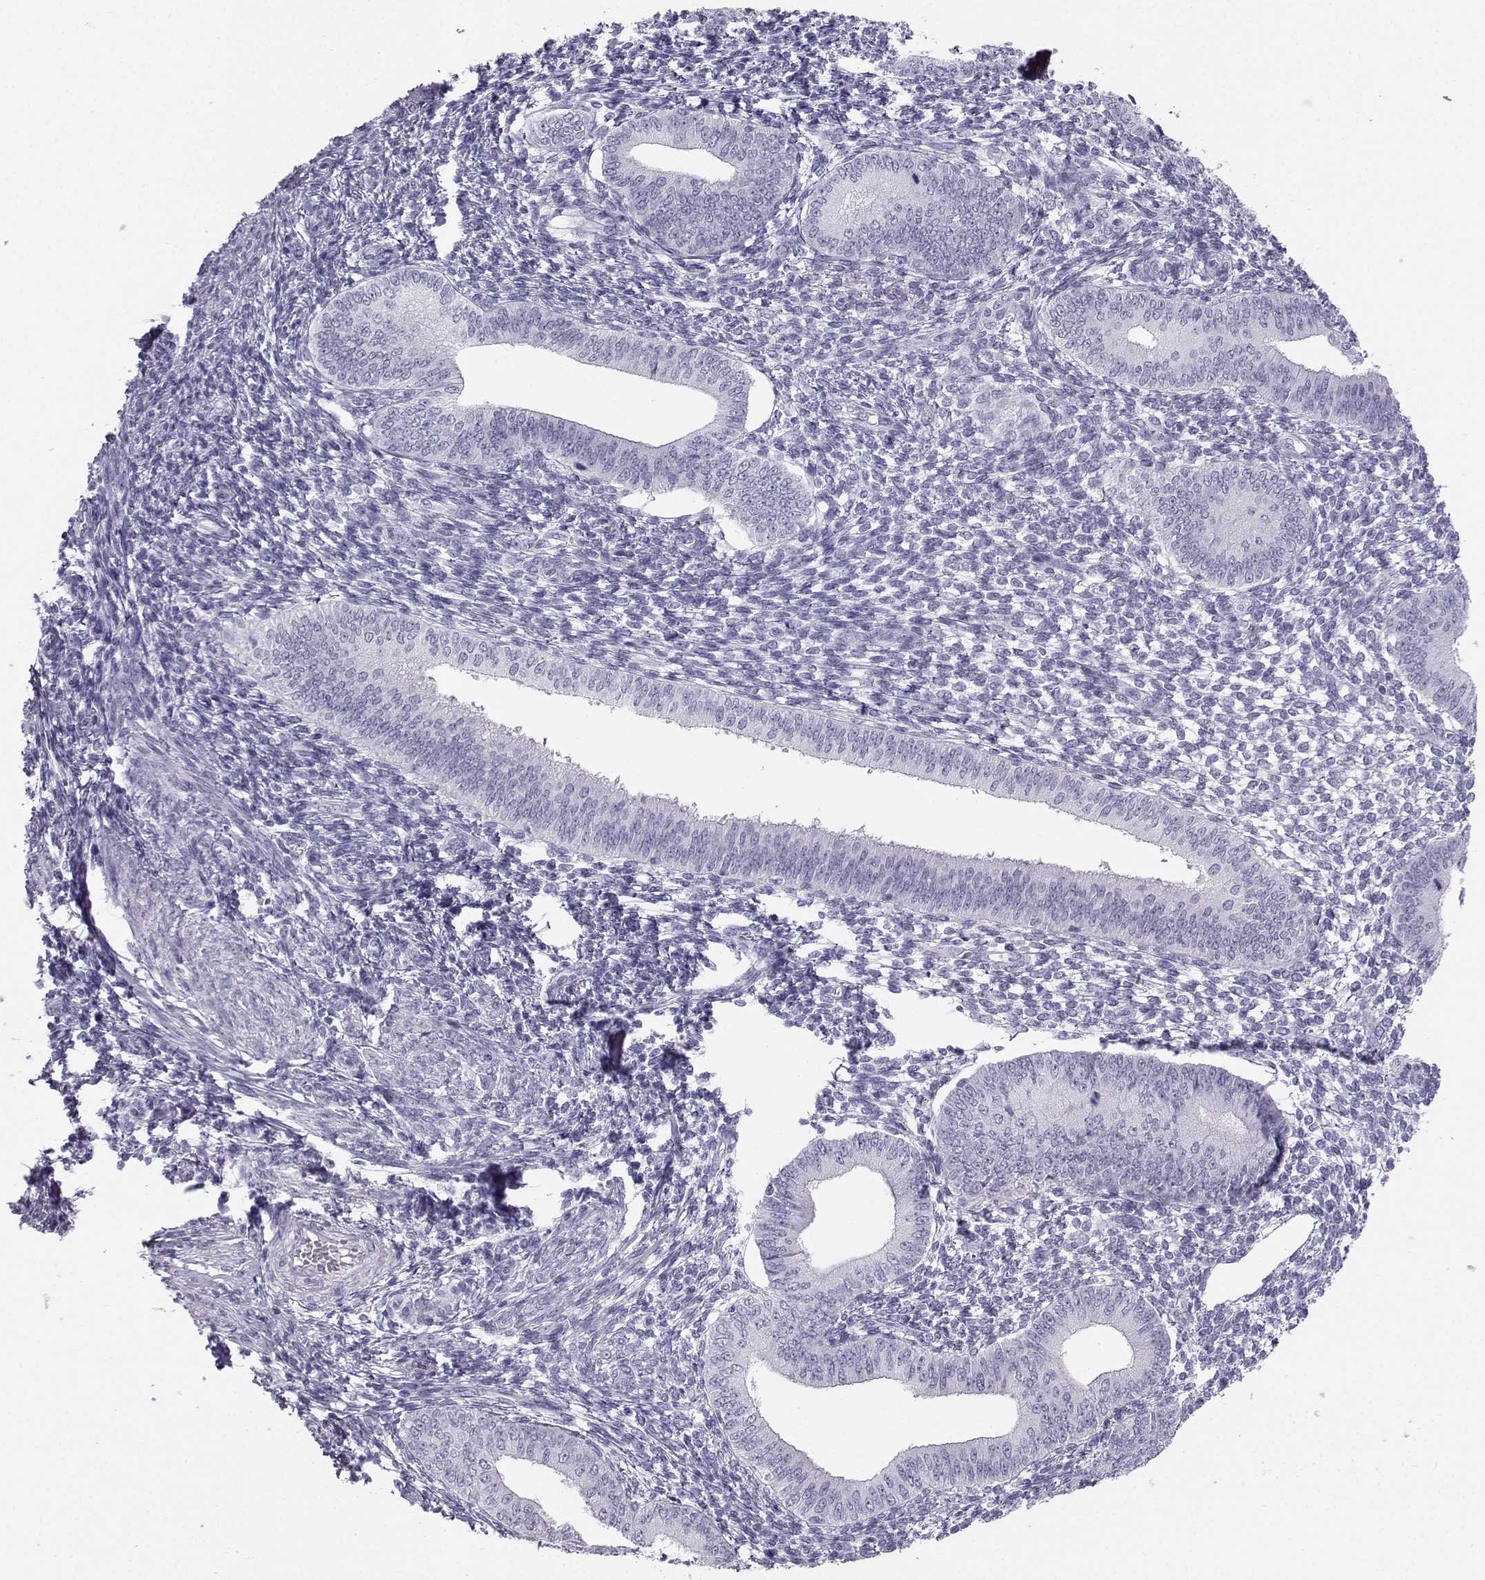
{"staining": {"intensity": "negative", "quantity": "none", "location": "none"}, "tissue": "endometrium", "cell_type": "Cells in endometrial stroma", "image_type": "normal", "snomed": [{"axis": "morphology", "description": "Normal tissue, NOS"}, {"axis": "topography", "description": "Endometrium"}], "caption": "The immunohistochemistry micrograph has no significant staining in cells in endometrial stroma of endometrium.", "gene": "IQCD", "patient": {"sex": "female", "age": 42}}